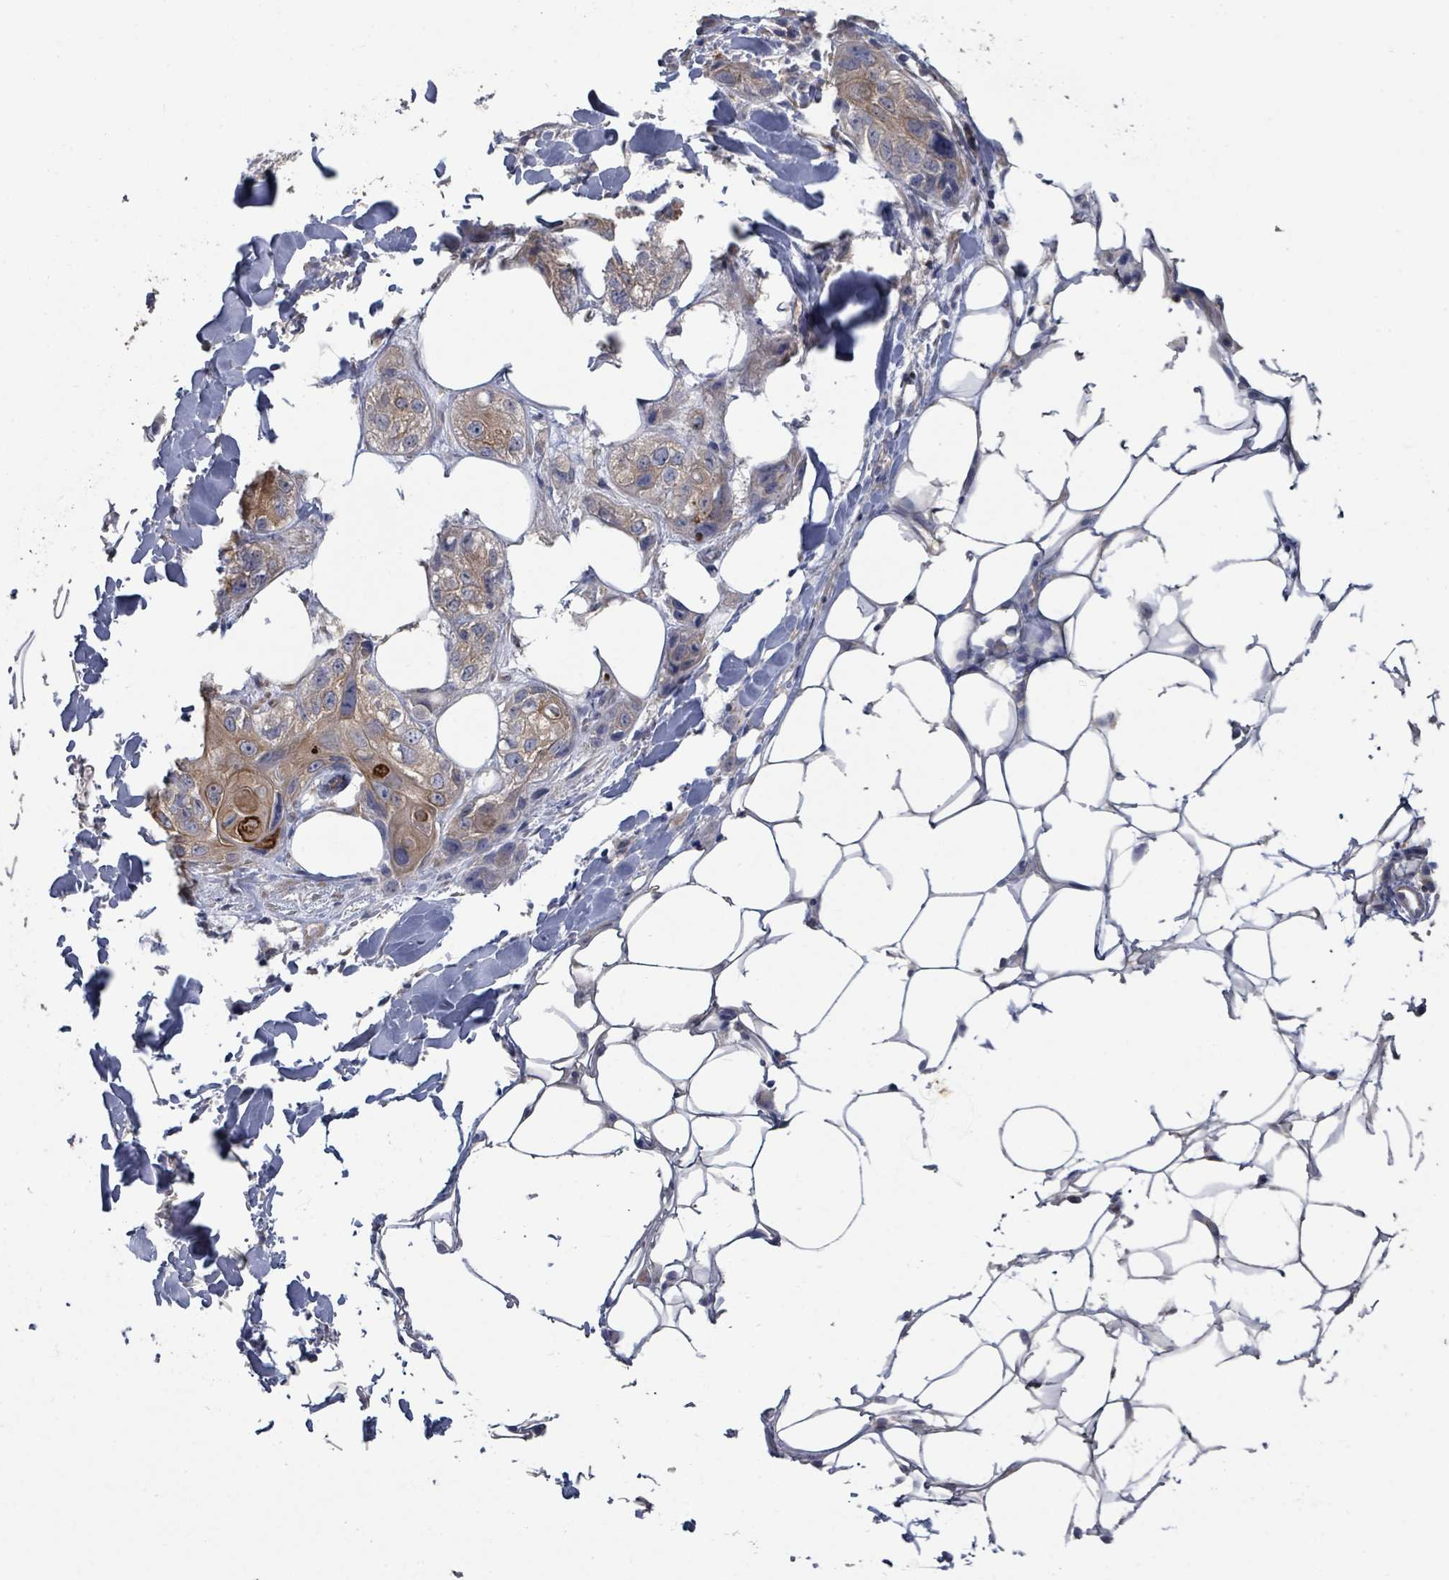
{"staining": {"intensity": "moderate", "quantity": ">75%", "location": "cytoplasmic/membranous"}, "tissue": "skin cancer", "cell_type": "Tumor cells", "image_type": "cancer", "snomed": [{"axis": "morphology", "description": "Normal tissue, NOS"}, {"axis": "morphology", "description": "Squamous cell carcinoma, NOS"}, {"axis": "topography", "description": "Skin"}], "caption": "A brown stain highlights moderate cytoplasmic/membranous positivity of a protein in squamous cell carcinoma (skin) tumor cells.", "gene": "SLC9A7", "patient": {"sex": "male", "age": 72}}